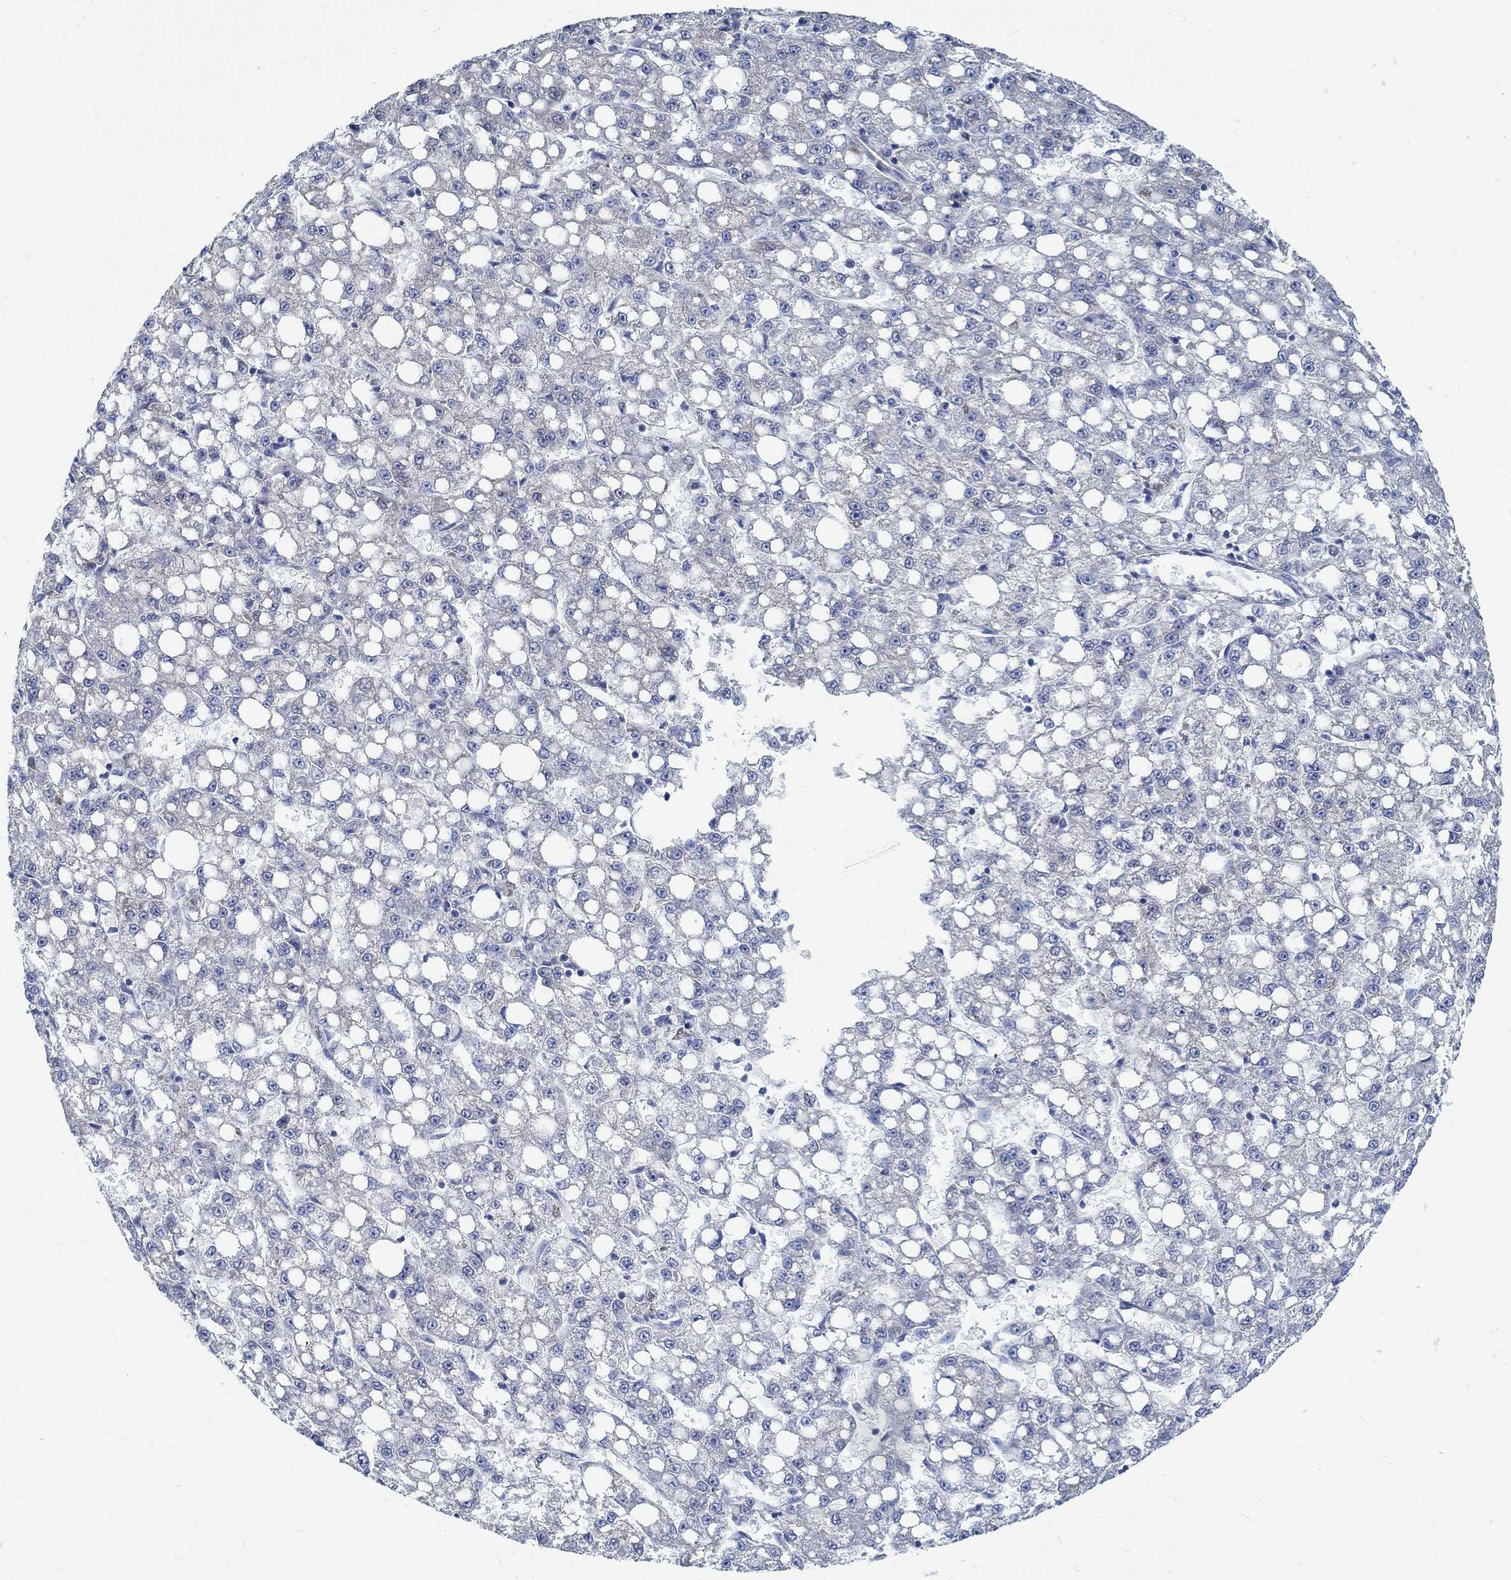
{"staining": {"intensity": "negative", "quantity": "none", "location": "none"}, "tissue": "liver cancer", "cell_type": "Tumor cells", "image_type": "cancer", "snomed": [{"axis": "morphology", "description": "Carcinoma, Hepatocellular, NOS"}, {"axis": "topography", "description": "Liver"}], "caption": "Immunohistochemical staining of liver cancer shows no significant staining in tumor cells. Nuclei are stained in blue.", "gene": "C15orf39", "patient": {"sex": "female", "age": 65}}